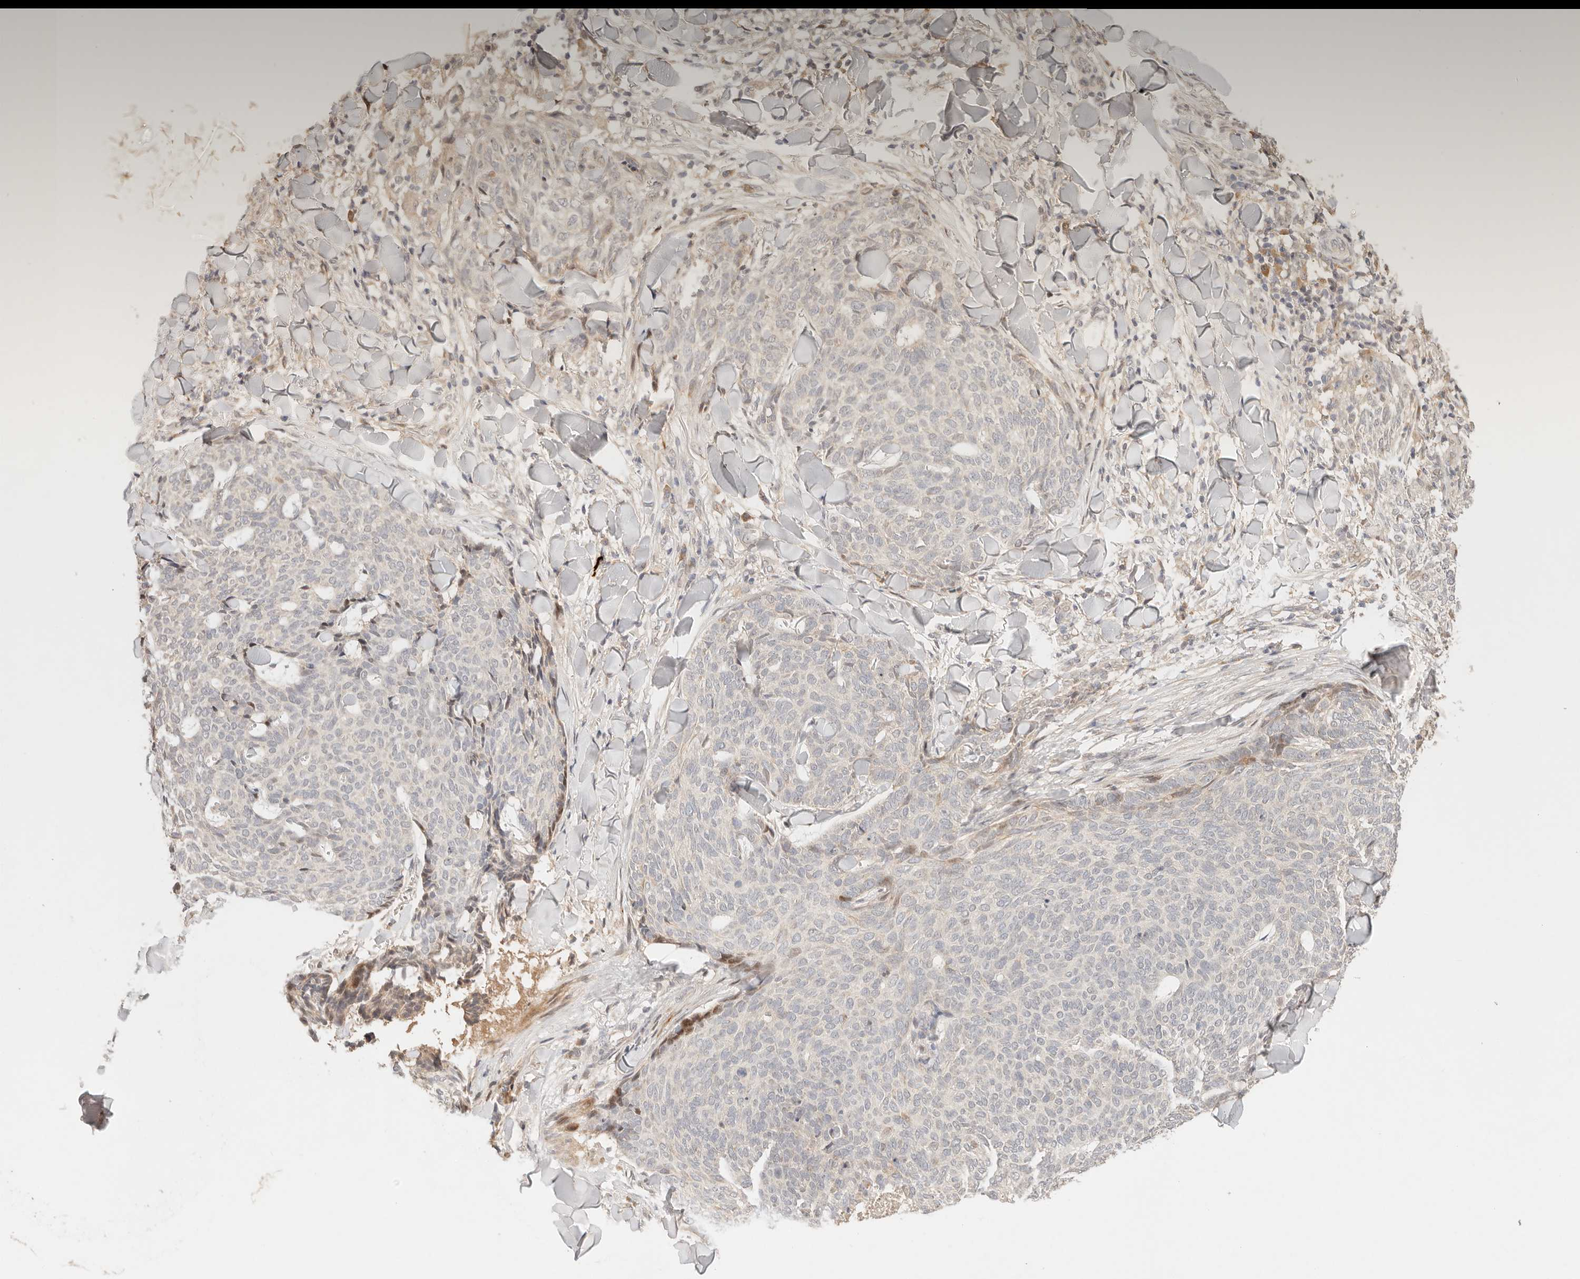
{"staining": {"intensity": "weak", "quantity": "<25%", "location": "cytoplasmic/membranous,nuclear"}, "tissue": "skin cancer", "cell_type": "Tumor cells", "image_type": "cancer", "snomed": [{"axis": "morphology", "description": "Normal tissue, NOS"}, {"axis": "morphology", "description": "Basal cell carcinoma"}, {"axis": "topography", "description": "Skin"}], "caption": "Tumor cells show no significant protein staining in basal cell carcinoma (skin).", "gene": "PHLDA3", "patient": {"sex": "male", "age": 50}}